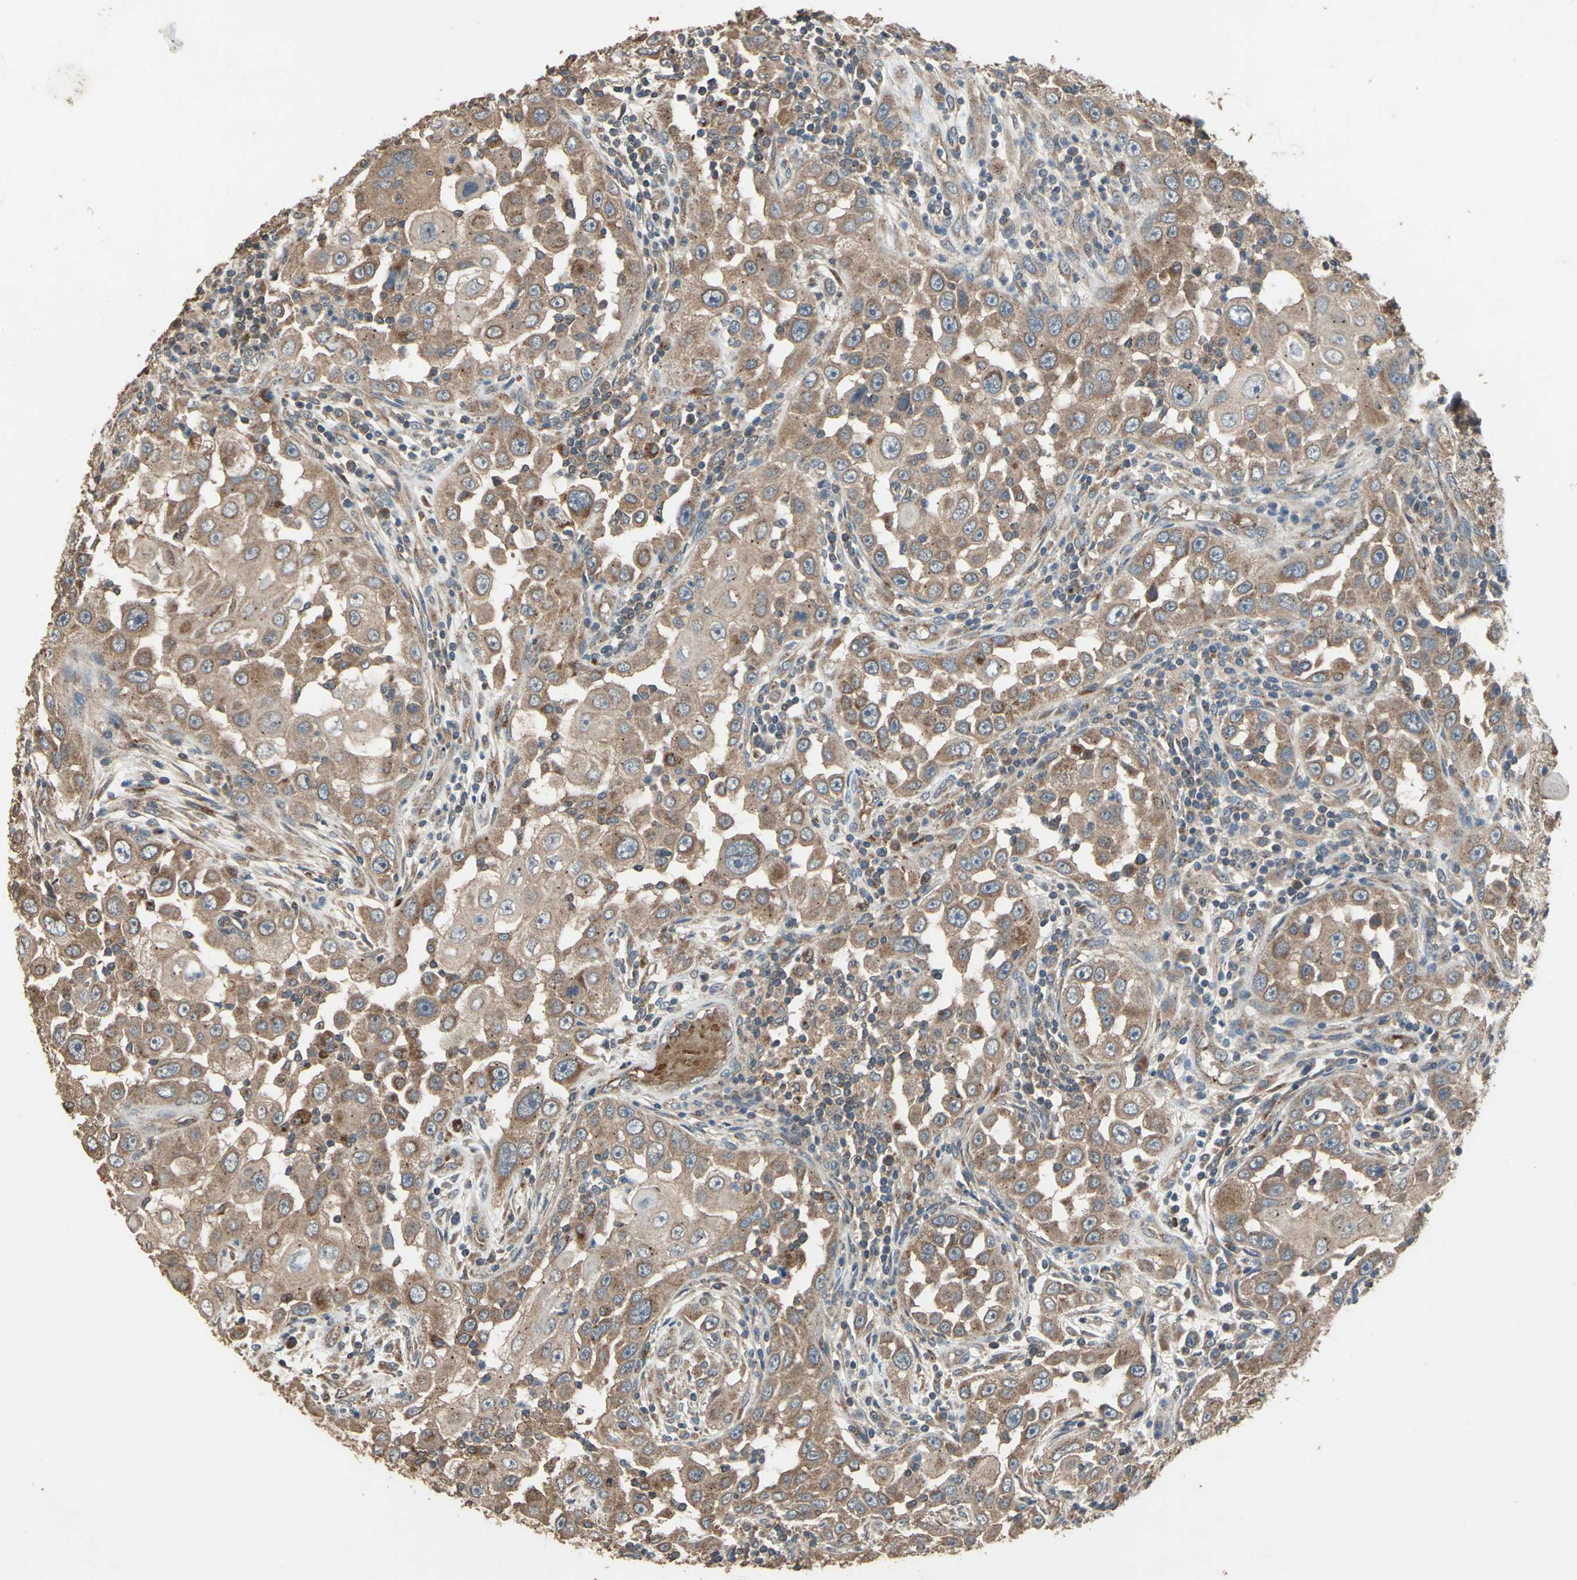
{"staining": {"intensity": "strong", "quantity": ">75%", "location": "cytoplasmic/membranous"}, "tissue": "head and neck cancer", "cell_type": "Tumor cells", "image_type": "cancer", "snomed": [{"axis": "morphology", "description": "Carcinoma, NOS"}, {"axis": "topography", "description": "Head-Neck"}], "caption": "Strong cytoplasmic/membranous staining is seen in about >75% of tumor cells in head and neck cancer.", "gene": "POLRMT", "patient": {"sex": "male", "age": 87}}